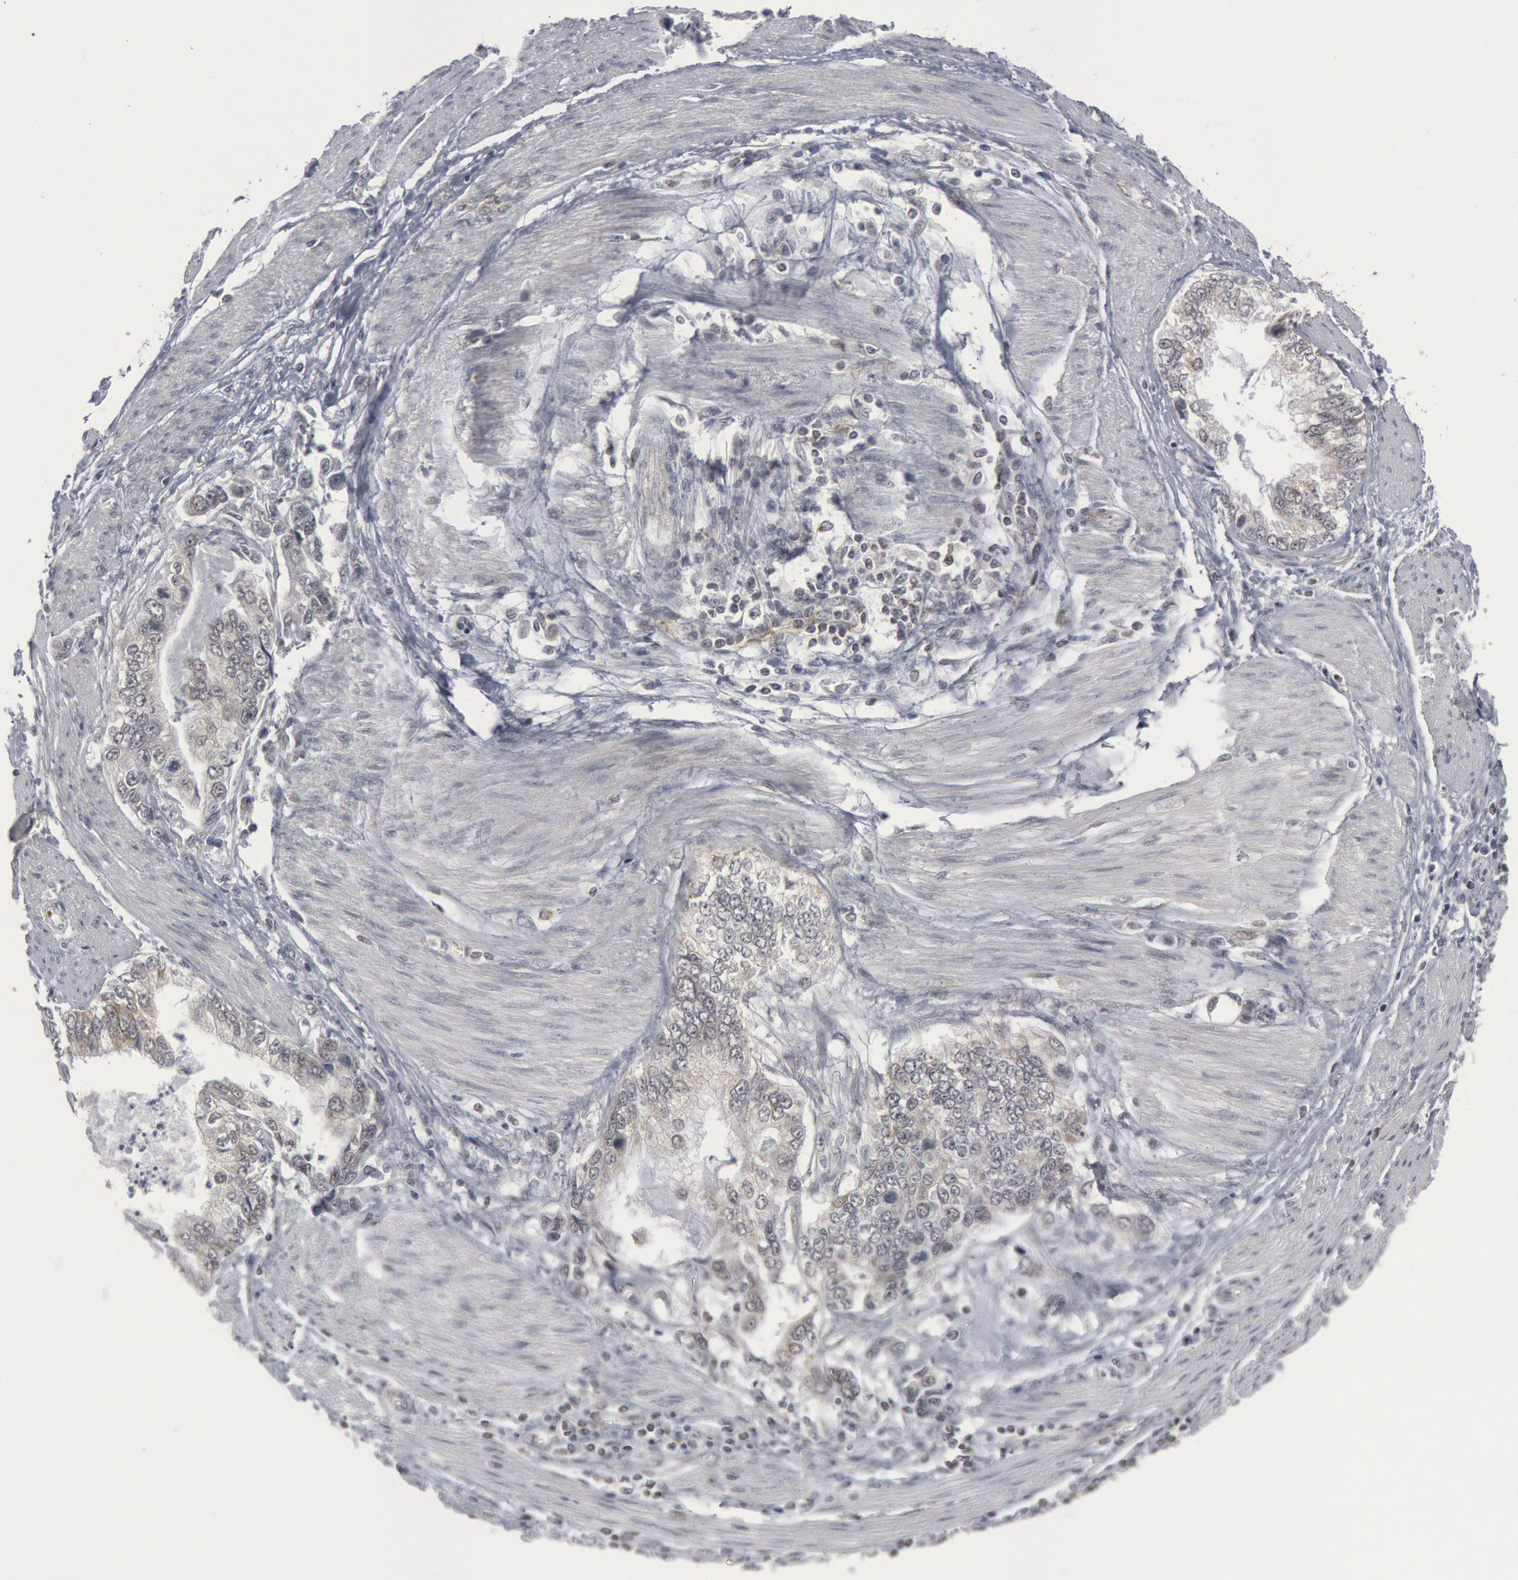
{"staining": {"intensity": "weak", "quantity": "<25%", "location": "cytoplasmic/membranous"}, "tissue": "stomach cancer", "cell_type": "Tumor cells", "image_type": "cancer", "snomed": [{"axis": "morphology", "description": "Adenocarcinoma, NOS"}, {"axis": "topography", "description": "Pancreas"}, {"axis": "topography", "description": "Stomach, upper"}], "caption": "Tumor cells show no significant expression in stomach cancer.", "gene": "CASP9", "patient": {"sex": "male", "age": 77}}